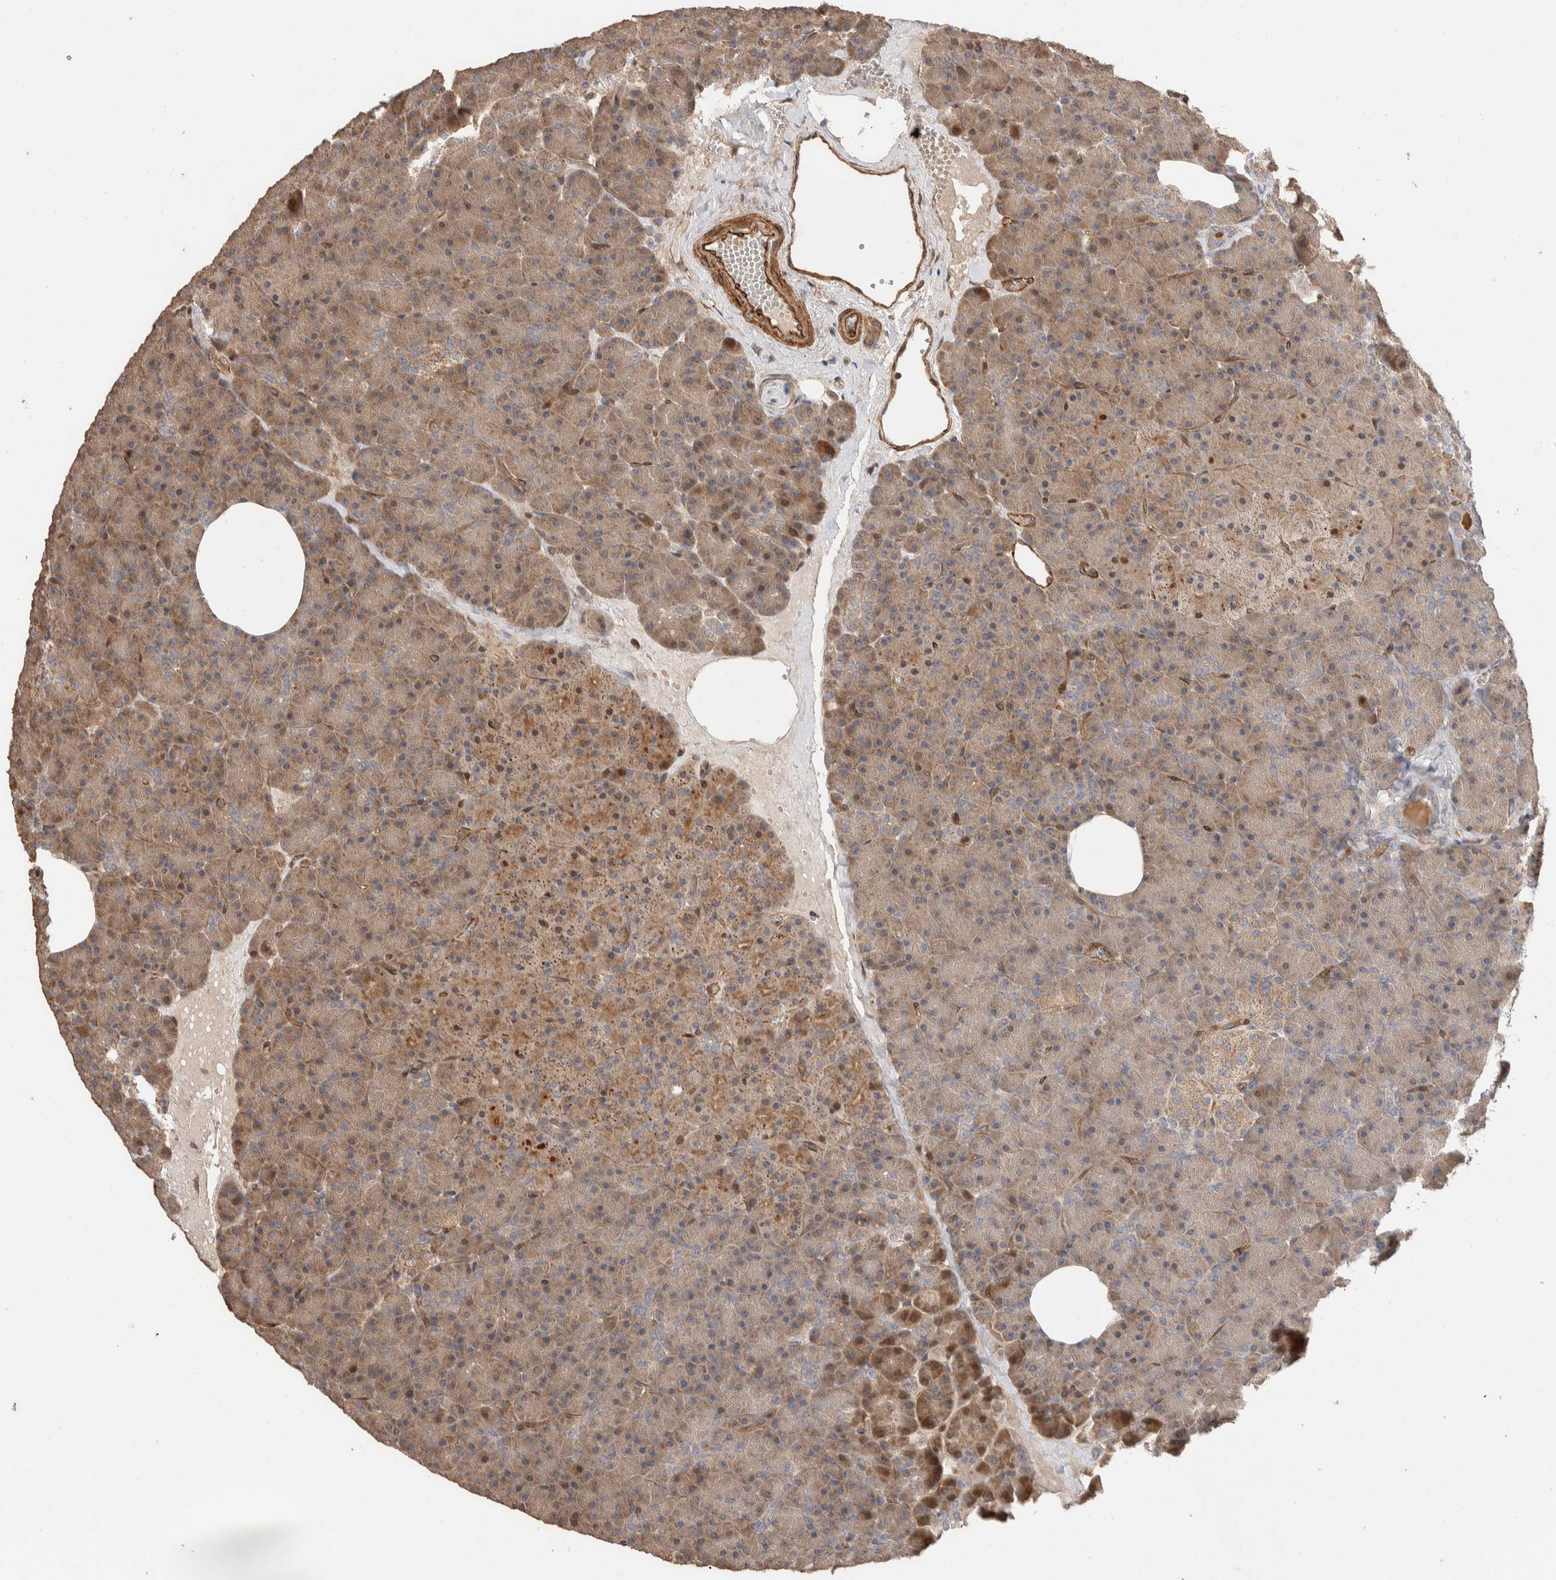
{"staining": {"intensity": "moderate", "quantity": ">75%", "location": "cytoplasmic/membranous"}, "tissue": "pancreas", "cell_type": "Exocrine glandular cells", "image_type": "normal", "snomed": [{"axis": "morphology", "description": "Normal tissue, NOS"}, {"axis": "morphology", "description": "Carcinoid, malignant, NOS"}, {"axis": "topography", "description": "Pancreas"}], "caption": "IHC staining of normal pancreas, which demonstrates medium levels of moderate cytoplasmic/membranous expression in approximately >75% of exocrine glandular cells indicating moderate cytoplasmic/membranous protein positivity. The staining was performed using DAB (3,3'-diaminobenzidine) (brown) for protein detection and nuclei were counterstained in hematoxylin (blue).", "gene": "ERC1", "patient": {"sex": "female", "age": 35}}